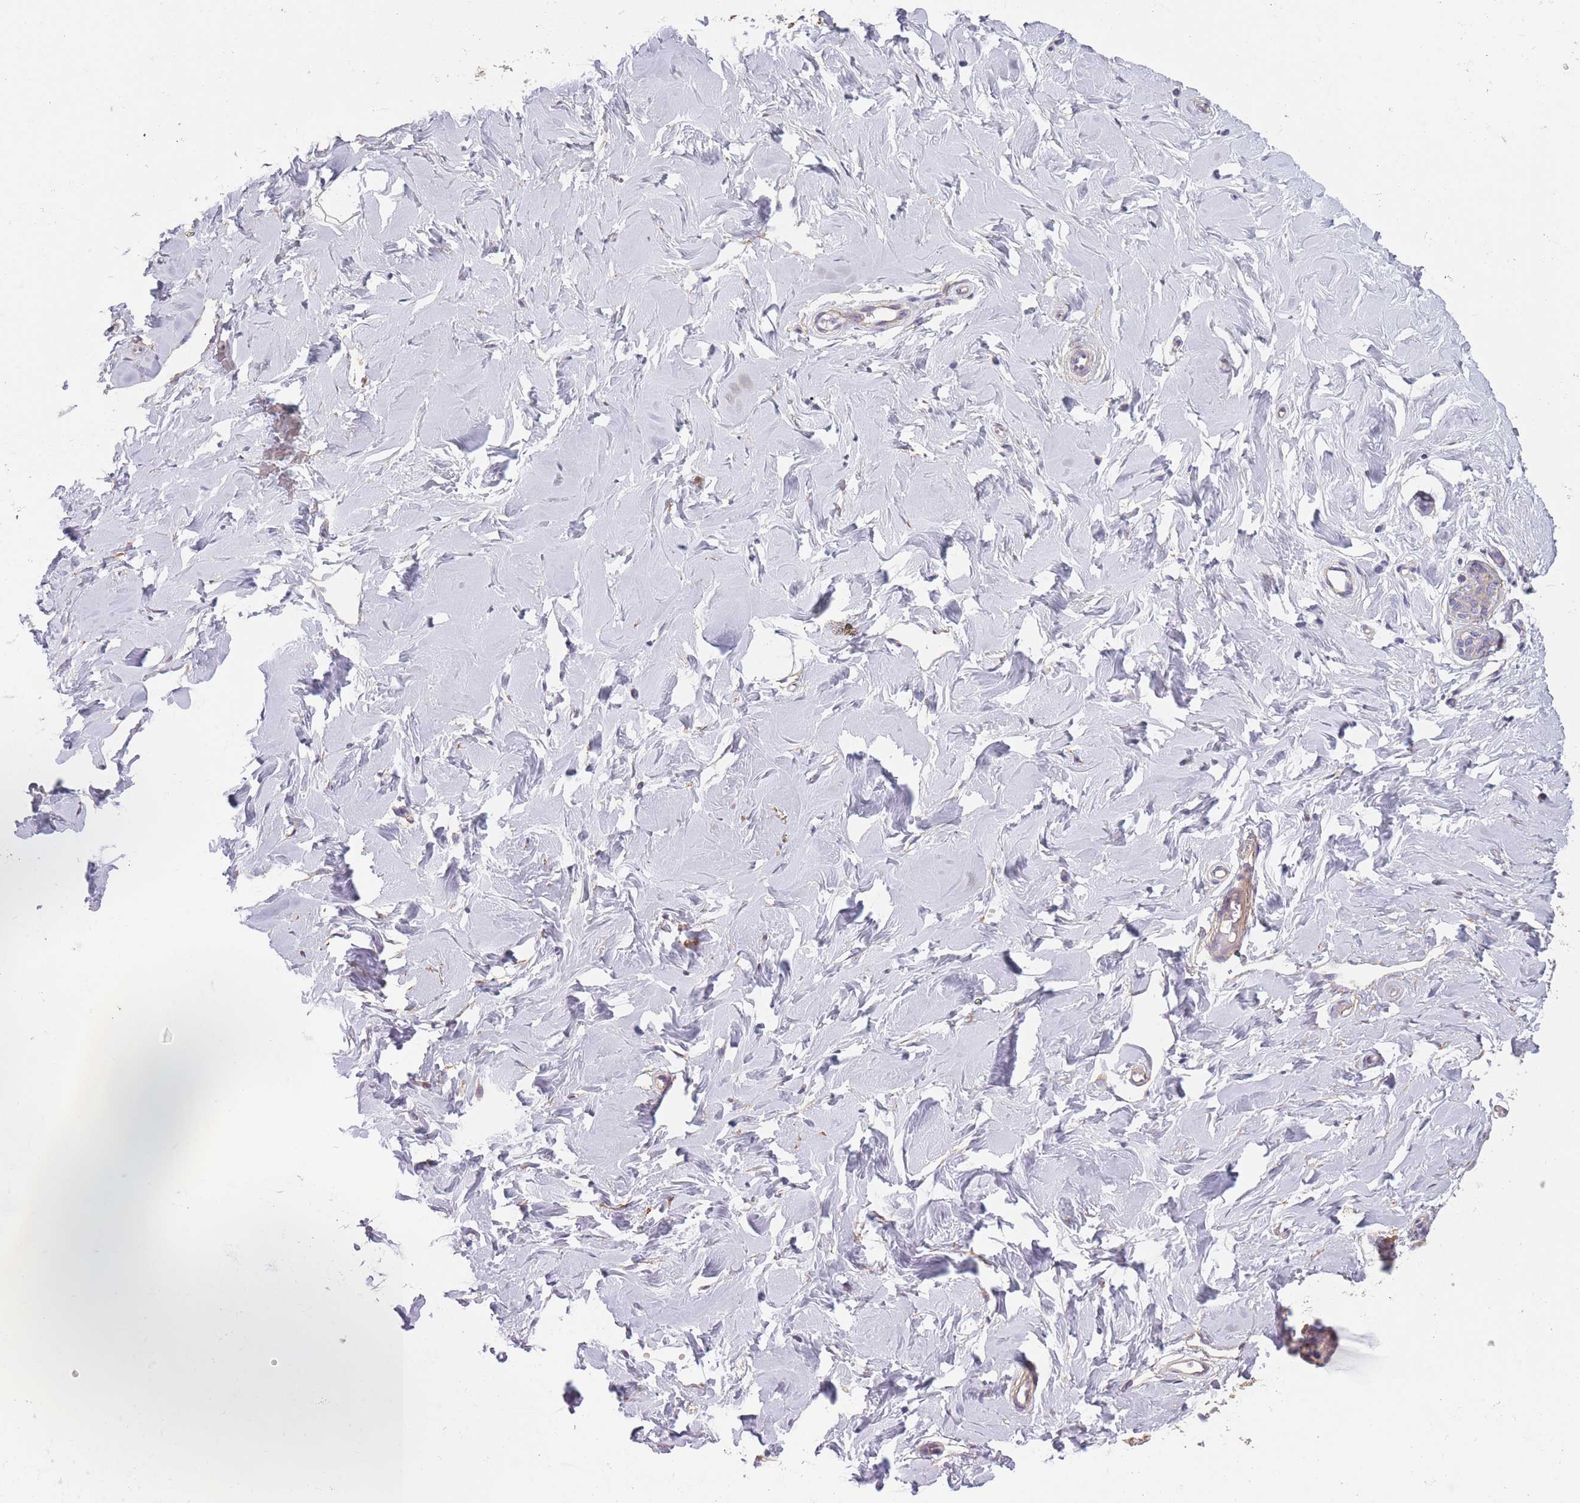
{"staining": {"intensity": "negative", "quantity": "none", "location": "none"}, "tissue": "breast", "cell_type": "Adipocytes", "image_type": "normal", "snomed": [{"axis": "morphology", "description": "Normal tissue, NOS"}, {"axis": "topography", "description": "Breast"}], "caption": "IHC photomicrograph of unremarkable breast stained for a protein (brown), which displays no staining in adipocytes.", "gene": "AP3M1", "patient": {"sex": "female", "age": 23}}